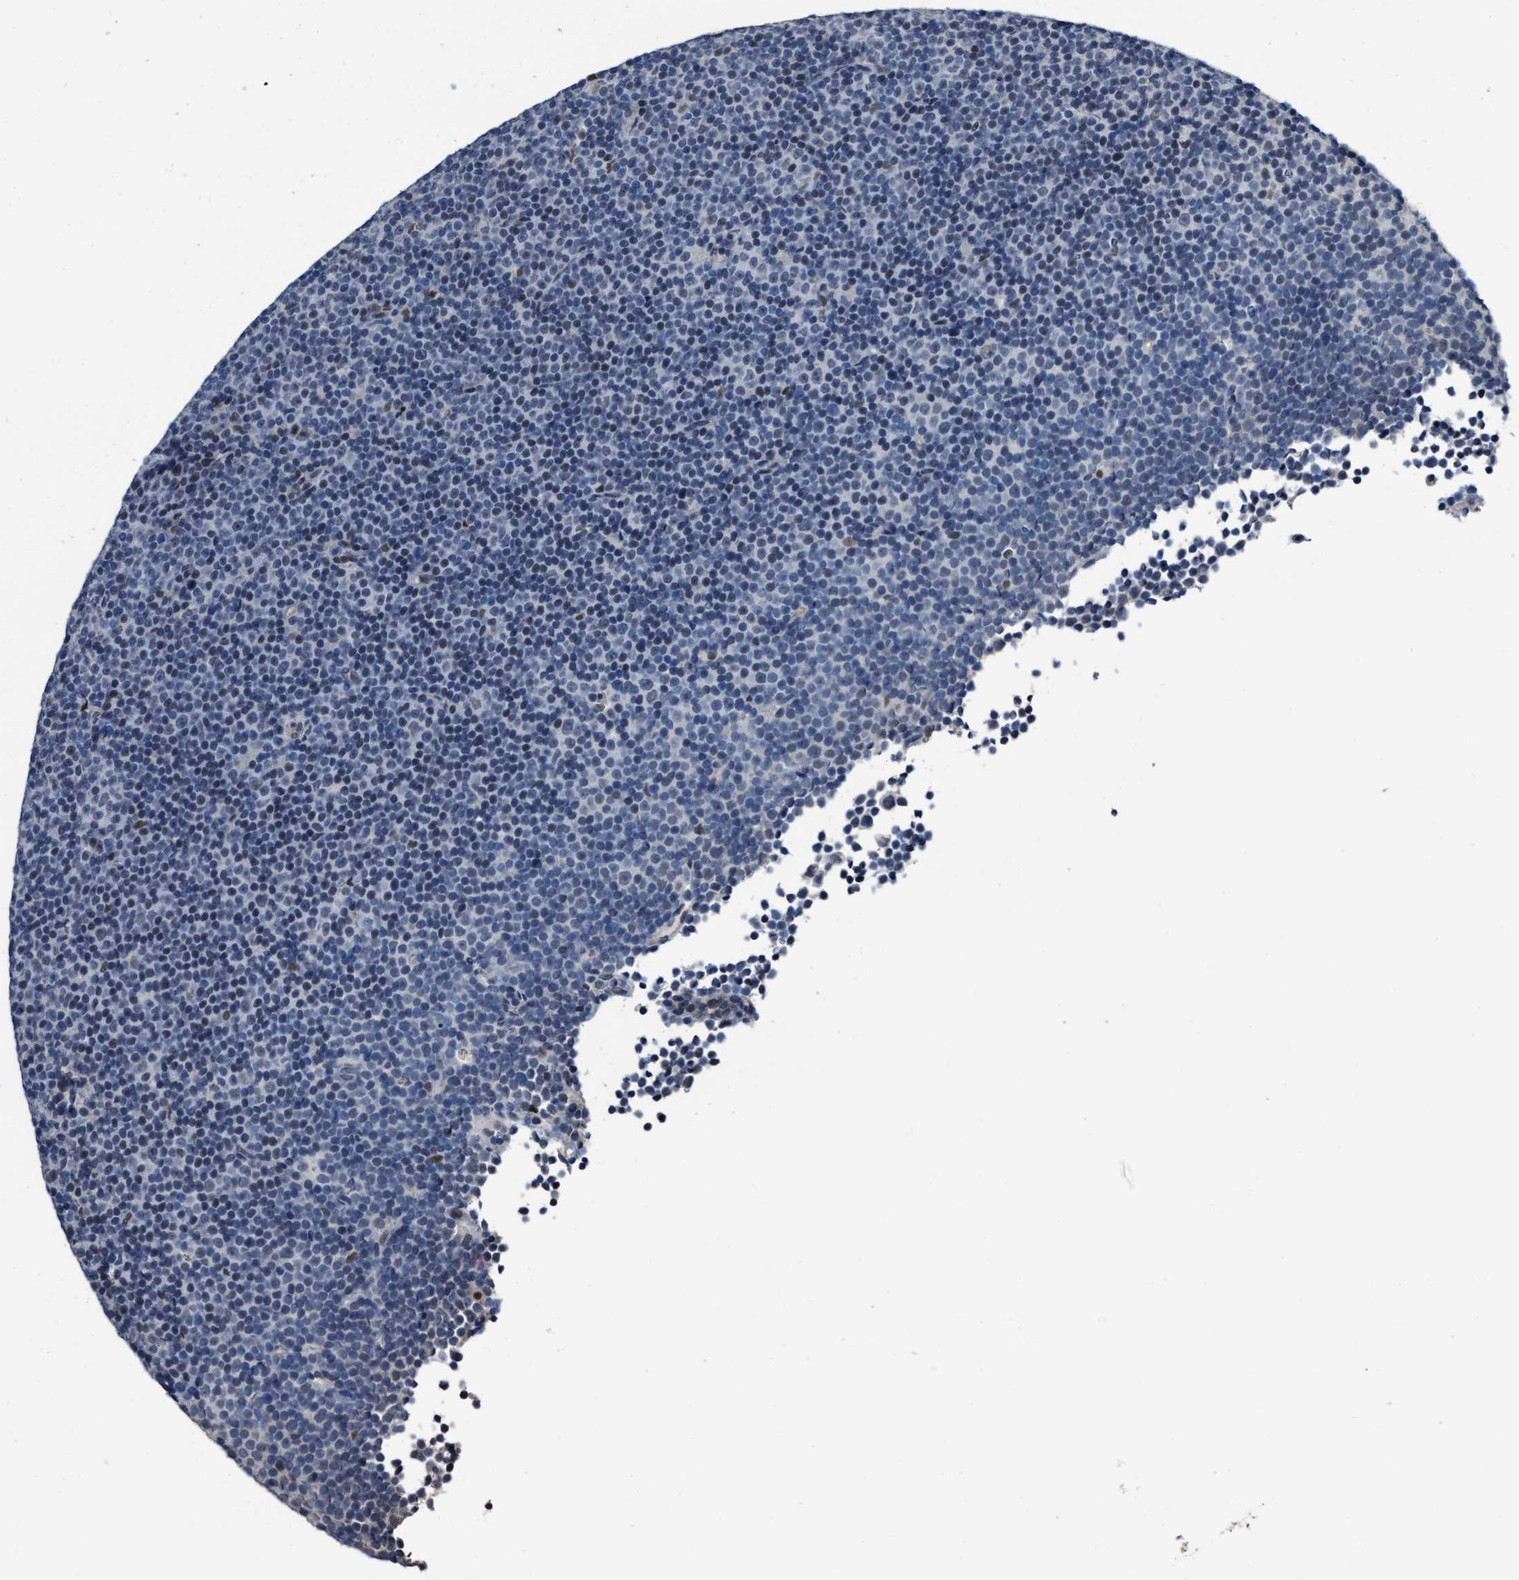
{"staining": {"intensity": "negative", "quantity": "none", "location": "none"}, "tissue": "lymphoma", "cell_type": "Tumor cells", "image_type": "cancer", "snomed": [{"axis": "morphology", "description": "Malignant lymphoma, non-Hodgkin's type, Low grade"}, {"axis": "topography", "description": "Lymph node"}], "caption": "DAB immunohistochemical staining of human lymphoma reveals no significant staining in tumor cells.", "gene": "ZNF20", "patient": {"sex": "female", "age": 67}}